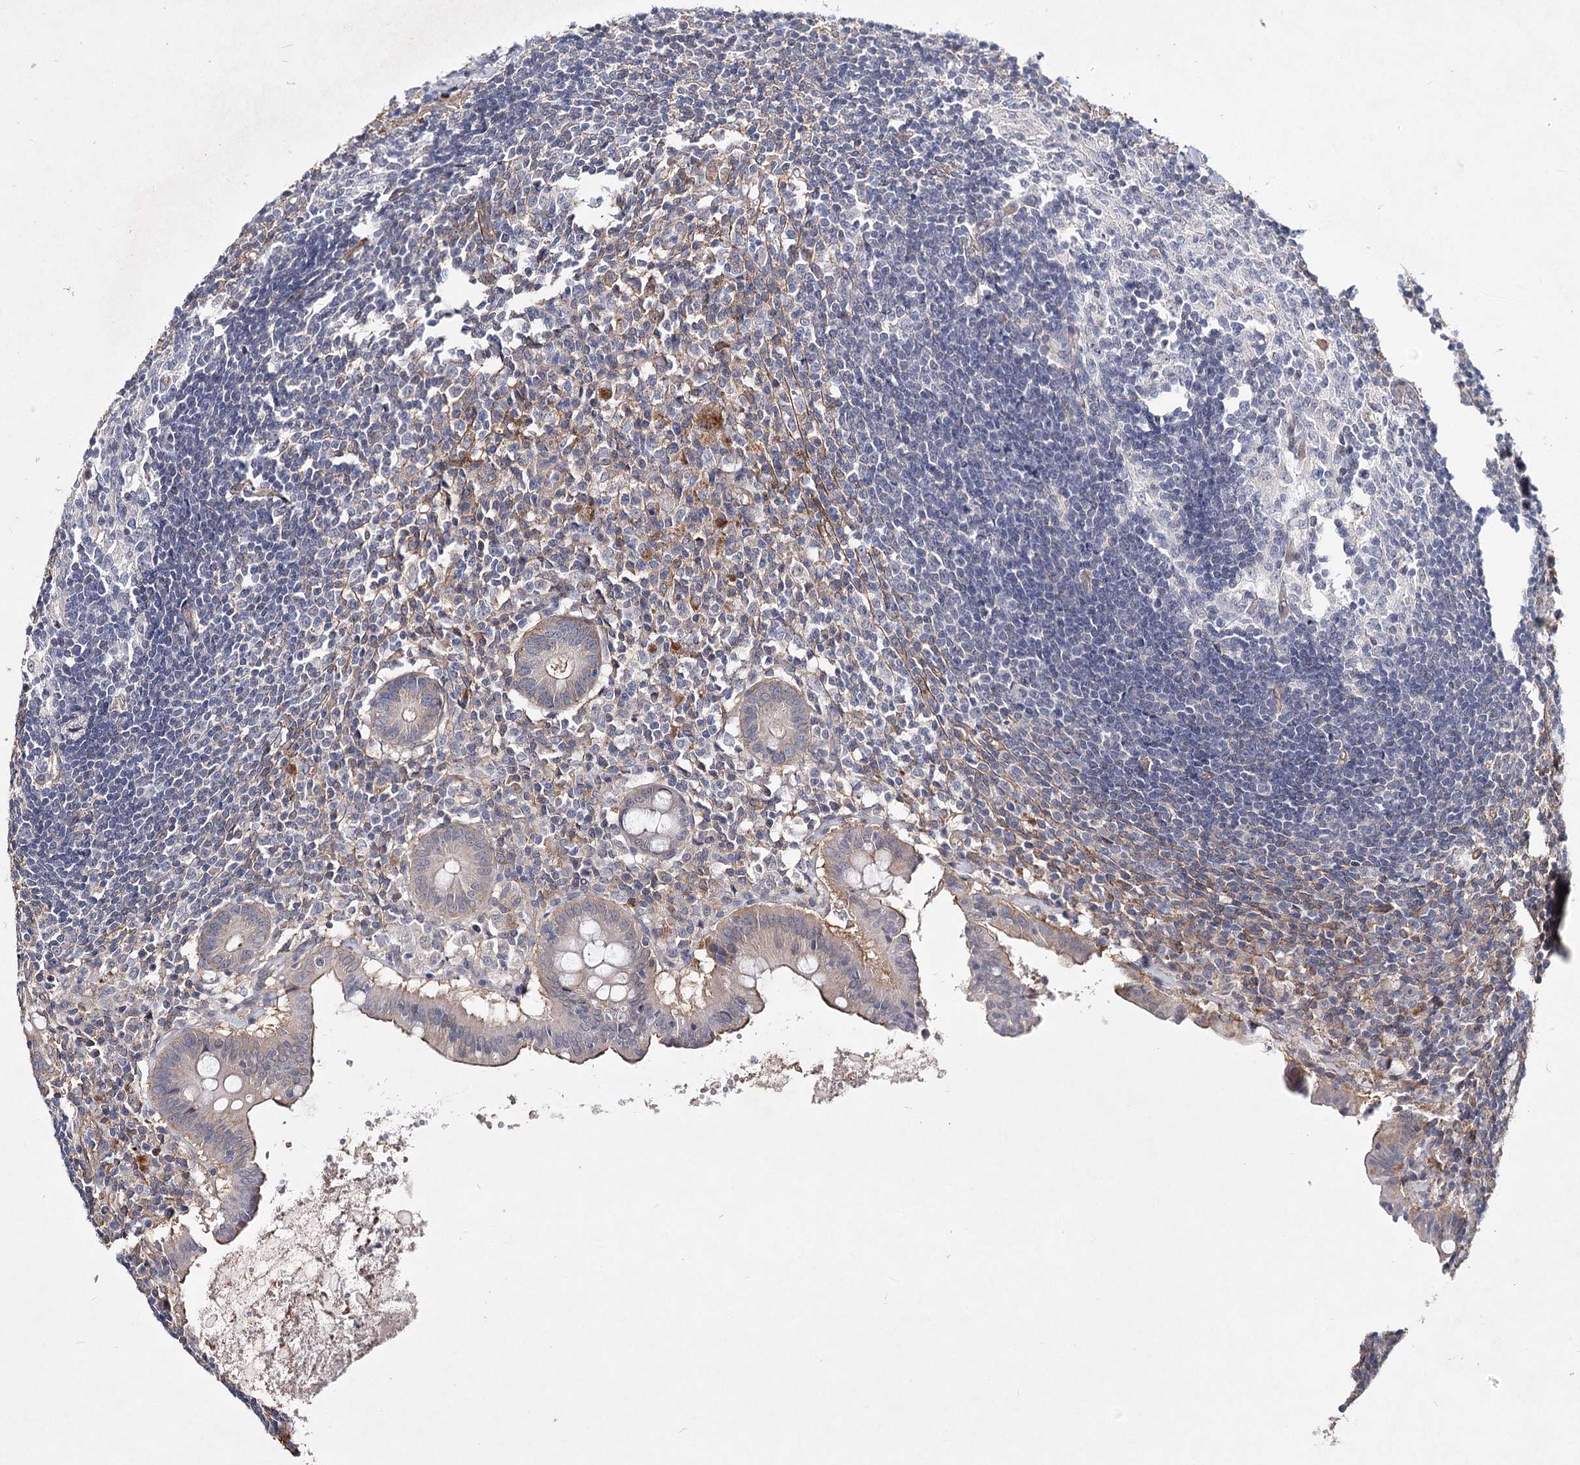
{"staining": {"intensity": "weak", "quantity": "25%-75%", "location": "cytoplasmic/membranous"}, "tissue": "appendix", "cell_type": "Glandular cells", "image_type": "normal", "snomed": [{"axis": "morphology", "description": "Normal tissue, NOS"}, {"axis": "topography", "description": "Appendix"}], "caption": "Glandular cells show low levels of weak cytoplasmic/membranous expression in approximately 25%-75% of cells in unremarkable appendix.", "gene": "TMEM218", "patient": {"sex": "female", "age": 54}}